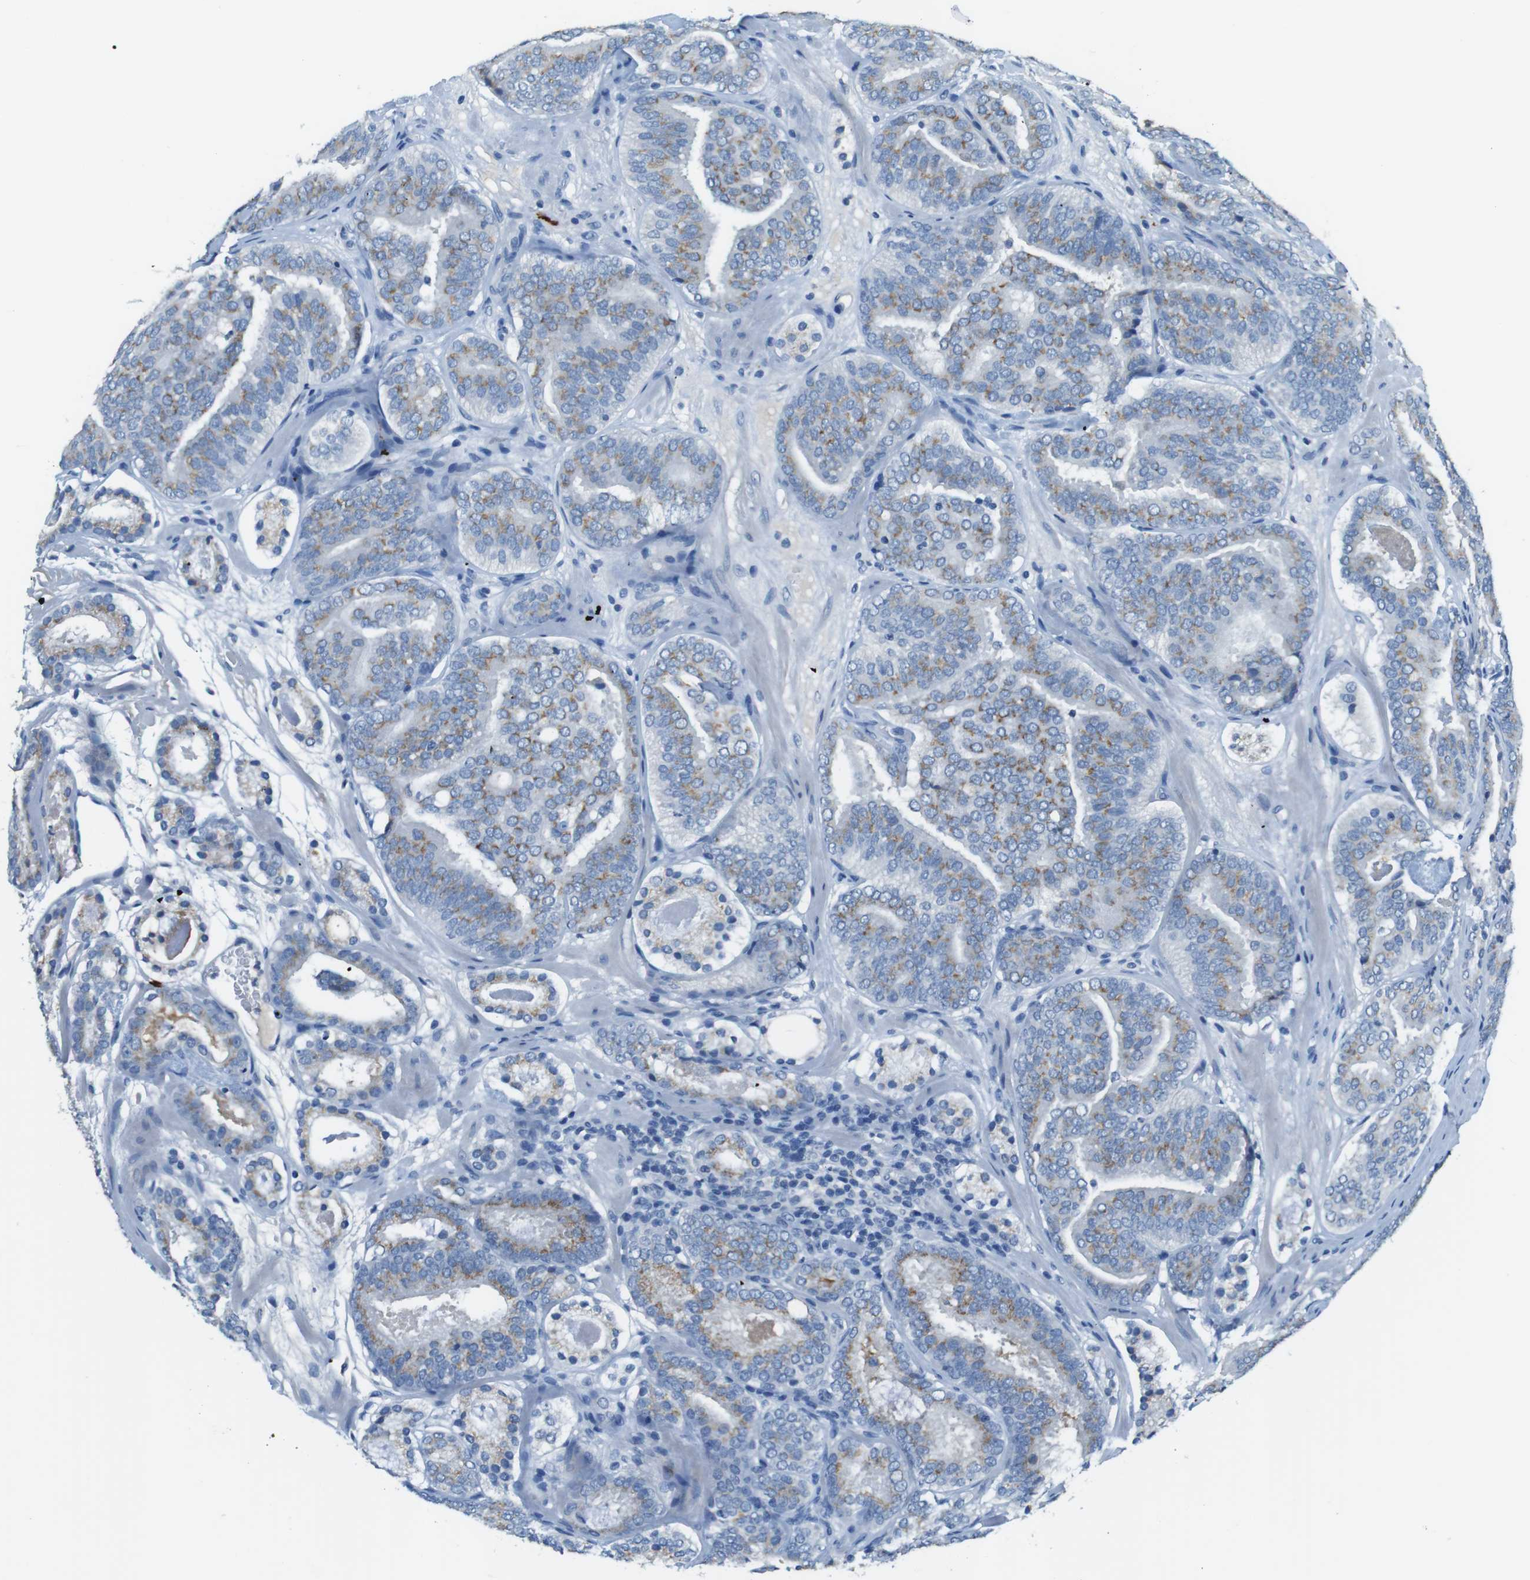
{"staining": {"intensity": "weak", "quantity": ">75%", "location": "cytoplasmic/membranous"}, "tissue": "prostate cancer", "cell_type": "Tumor cells", "image_type": "cancer", "snomed": [{"axis": "morphology", "description": "Adenocarcinoma, Low grade"}, {"axis": "topography", "description": "Prostate"}], "caption": "Brown immunohistochemical staining in human prostate cancer demonstrates weak cytoplasmic/membranous positivity in about >75% of tumor cells. Nuclei are stained in blue.", "gene": "SLC35A3", "patient": {"sex": "male", "age": 69}}